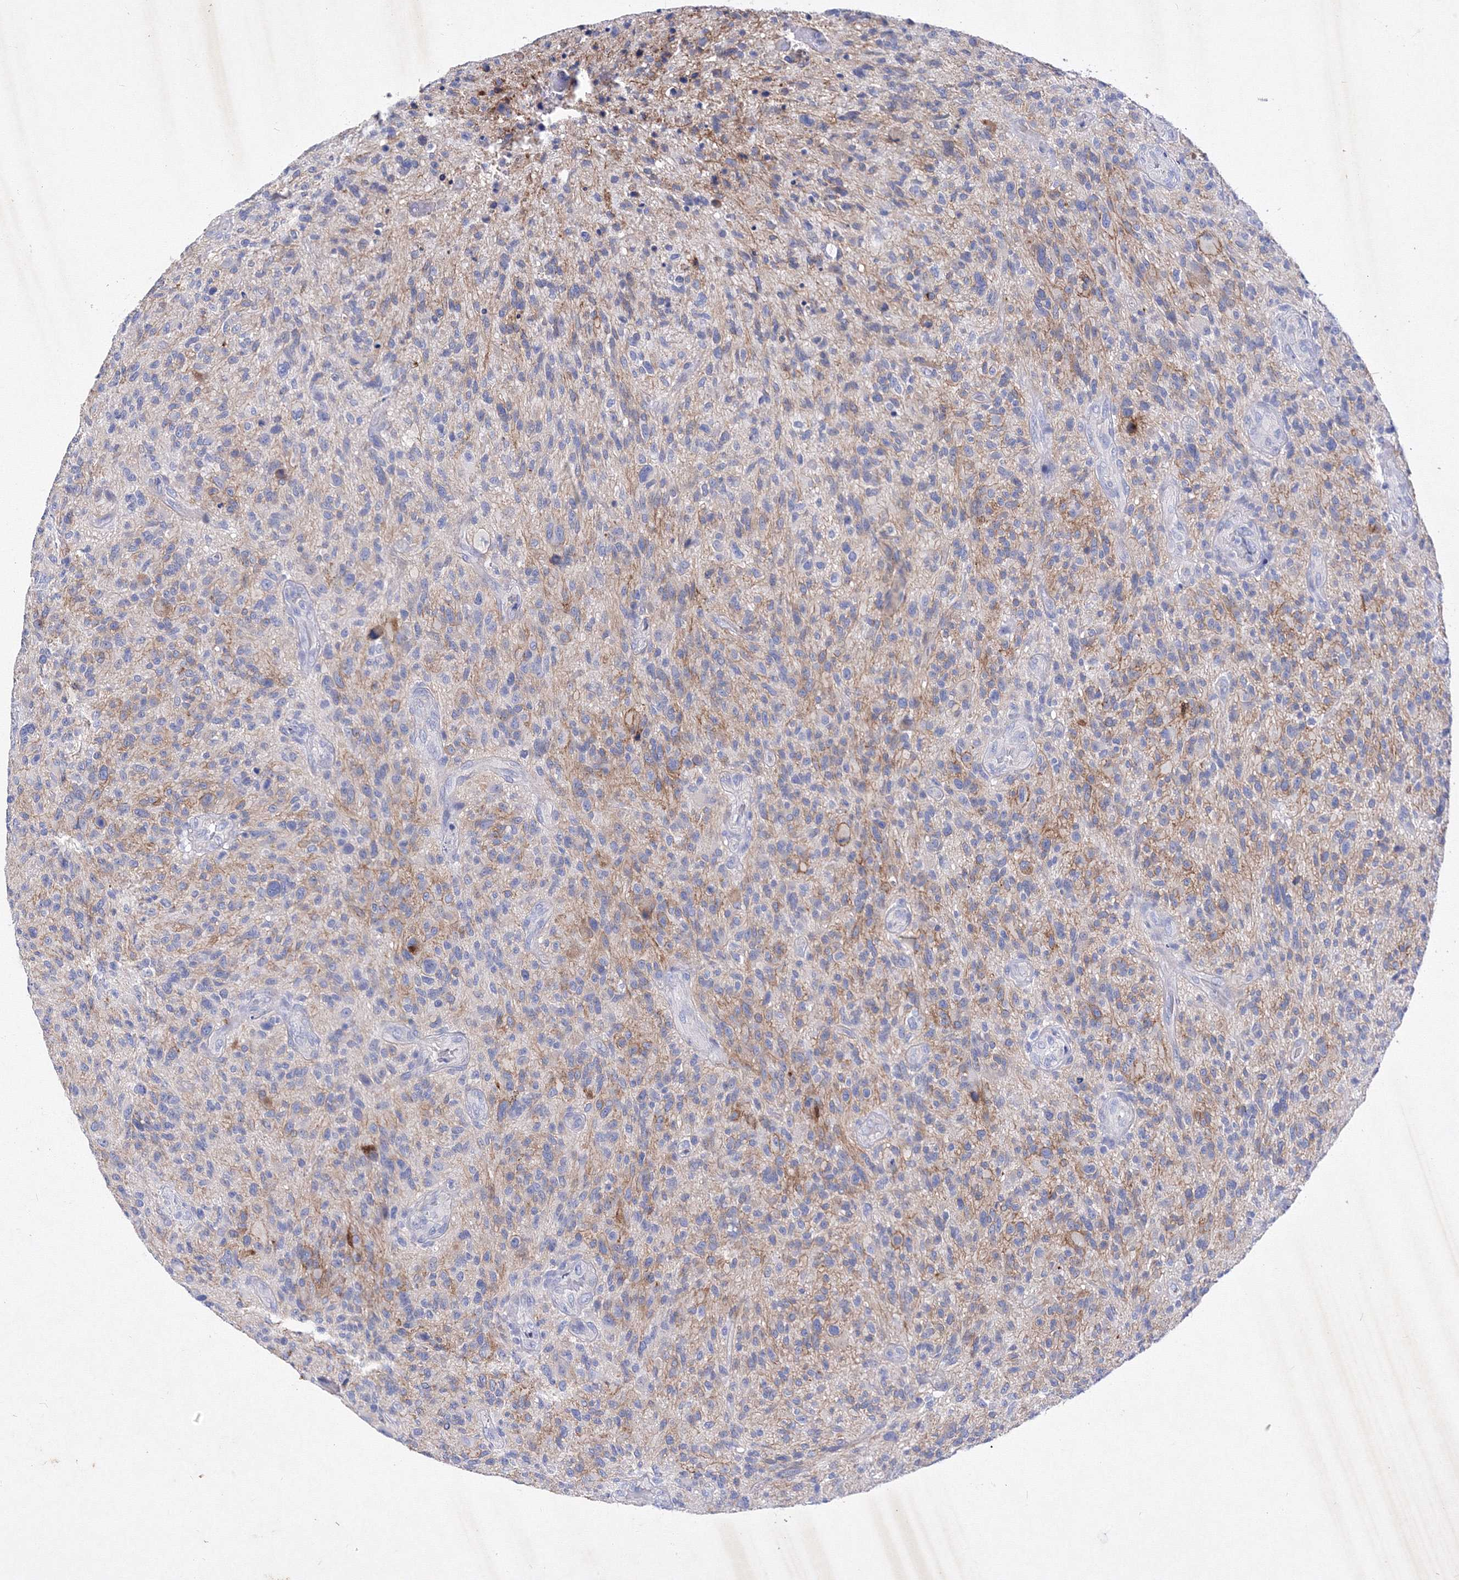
{"staining": {"intensity": "negative", "quantity": "none", "location": "none"}, "tissue": "glioma", "cell_type": "Tumor cells", "image_type": "cancer", "snomed": [{"axis": "morphology", "description": "Glioma, malignant, High grade"}, {"axis": "topography", "description": "Brain"}], "caption": "Tumor cells are negative for brown protein staining in high-grade glioma (malignant).", "gene": "GPN1", "patient": {"sex": "male", "age": 47}}